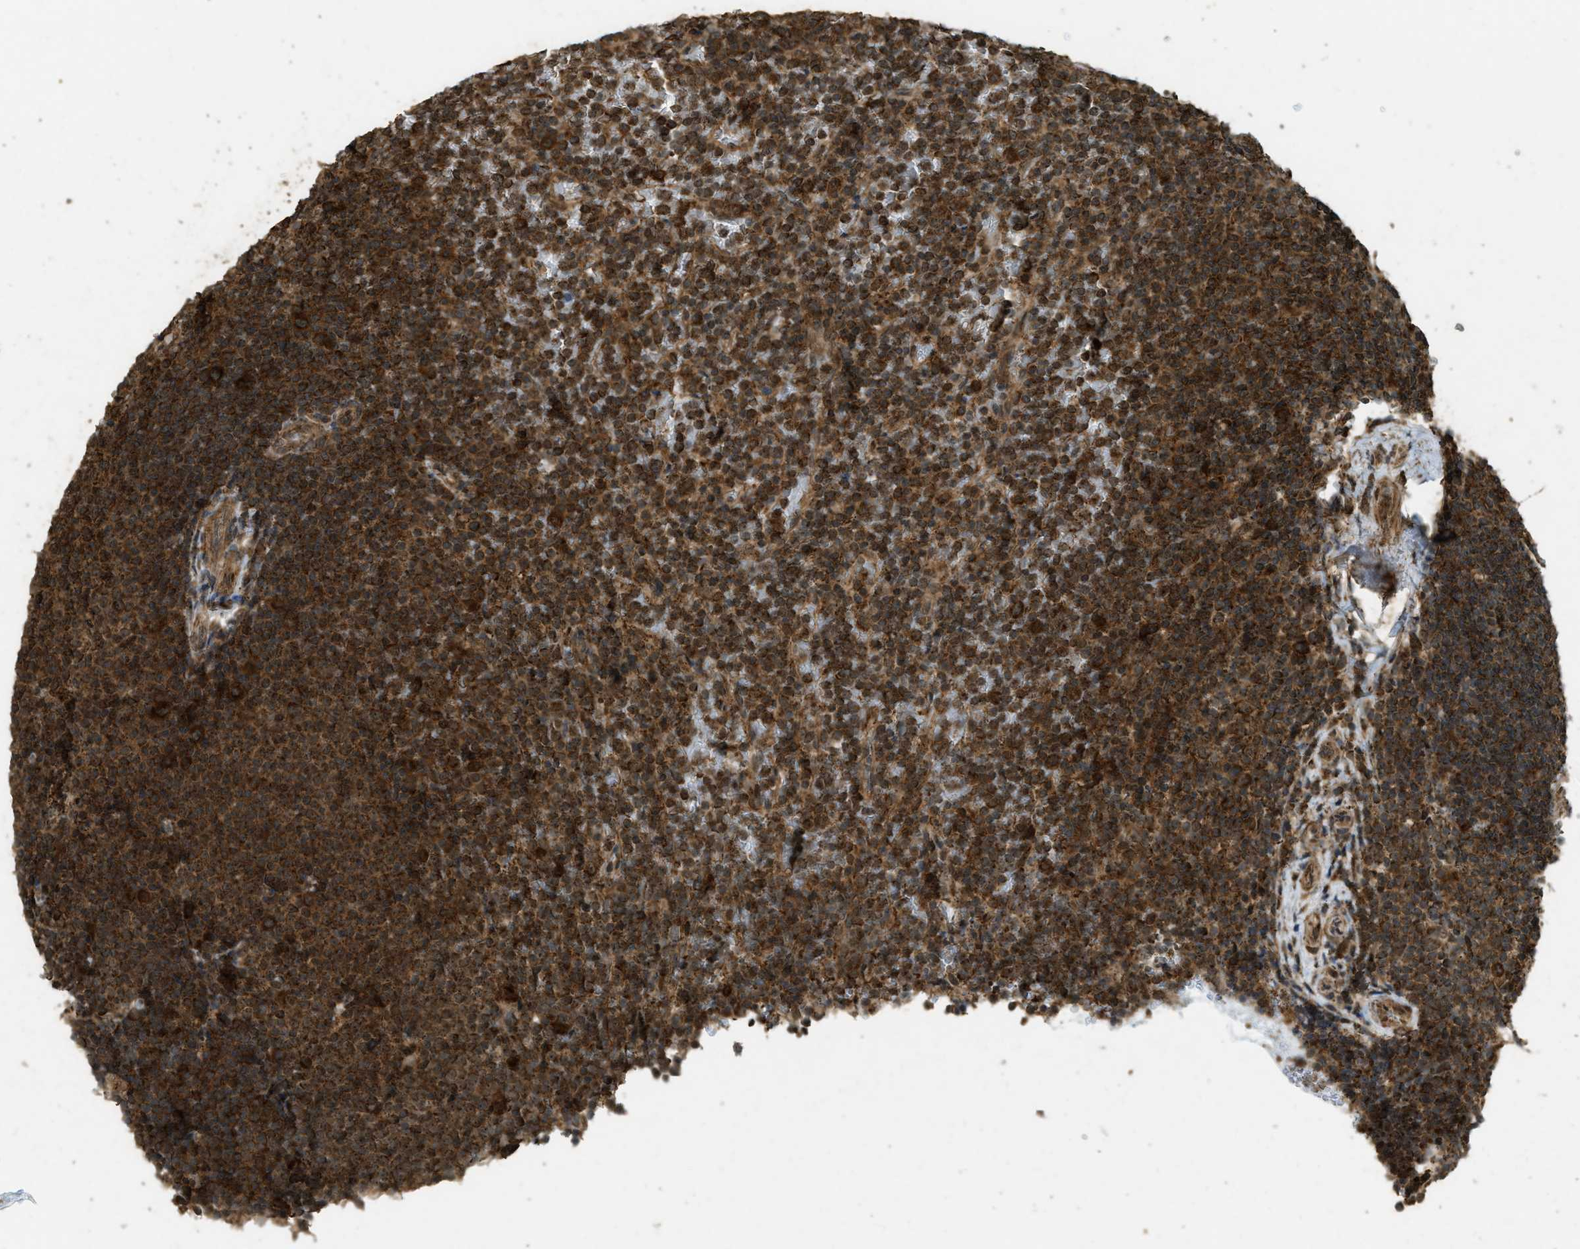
{"staining": {"intensity": "moderate", "quantity": ">75%", "location": "cytoplasmic/membranous,nuclear"}, "tissue": "lymphoma", "cell_type": "Tumor cells", "image_type": "cancer", "snomed": [{"axis": "morphology", "description": "Malignant lymphoma, non-Hodgkin's type, Low grade"}, {"axis": "topography", "description": "Spleen"}], "caption": "Approximately >75% of tumor cells in malignant lymphoma, non-Hodgkin's type (low-grade) exhibit moderate cytoplasmic/membranous and nuclear protein positivity as visualized by brown immunohistochemical staining.", "gene": "CTPS1", "patient": {"sex": "female", "age": 77}}